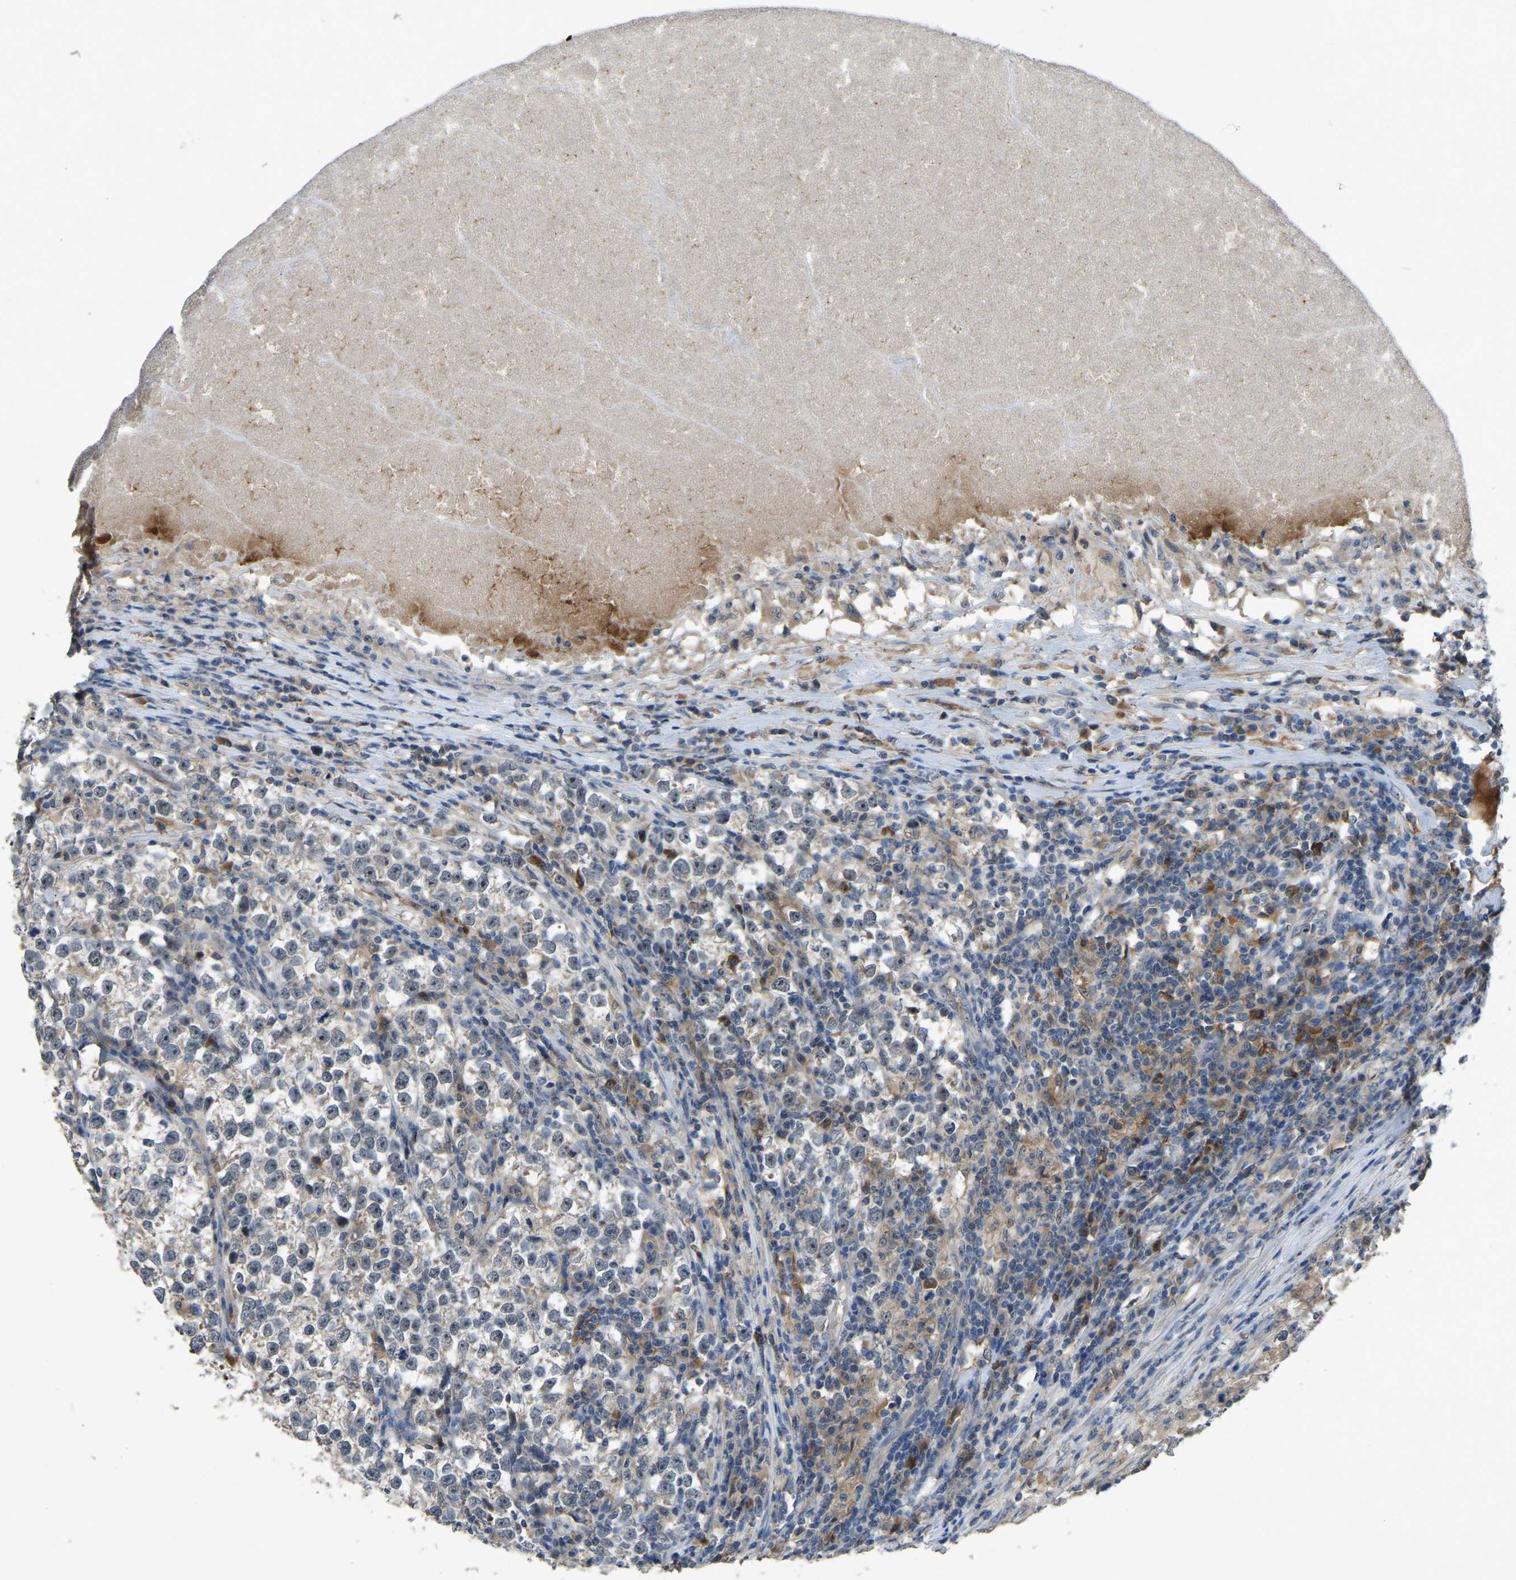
{"staining": {"intensity": "negative", "quantity": "none", "location": "none"}, "tissue": "testis cancer", "cell_type": "Tumor cells", "image_type": "cancer", "snomed": [{"axis": "morphology", "description": "Normal tissue, NOS"}, {"axis": "morphology", "description": "Seminoma, NOS"}, {"axis": "topography", "description": "Testis"}], "caption": "IHC image of human testis cancer stained for a protein (brown), which shows no expression in tumor cells. (DAB immunohistochemistry visualized using brightfield microscopy, high magnification).", "gene": "FHIT", "patient": {"sex": "male", "age": 43}}